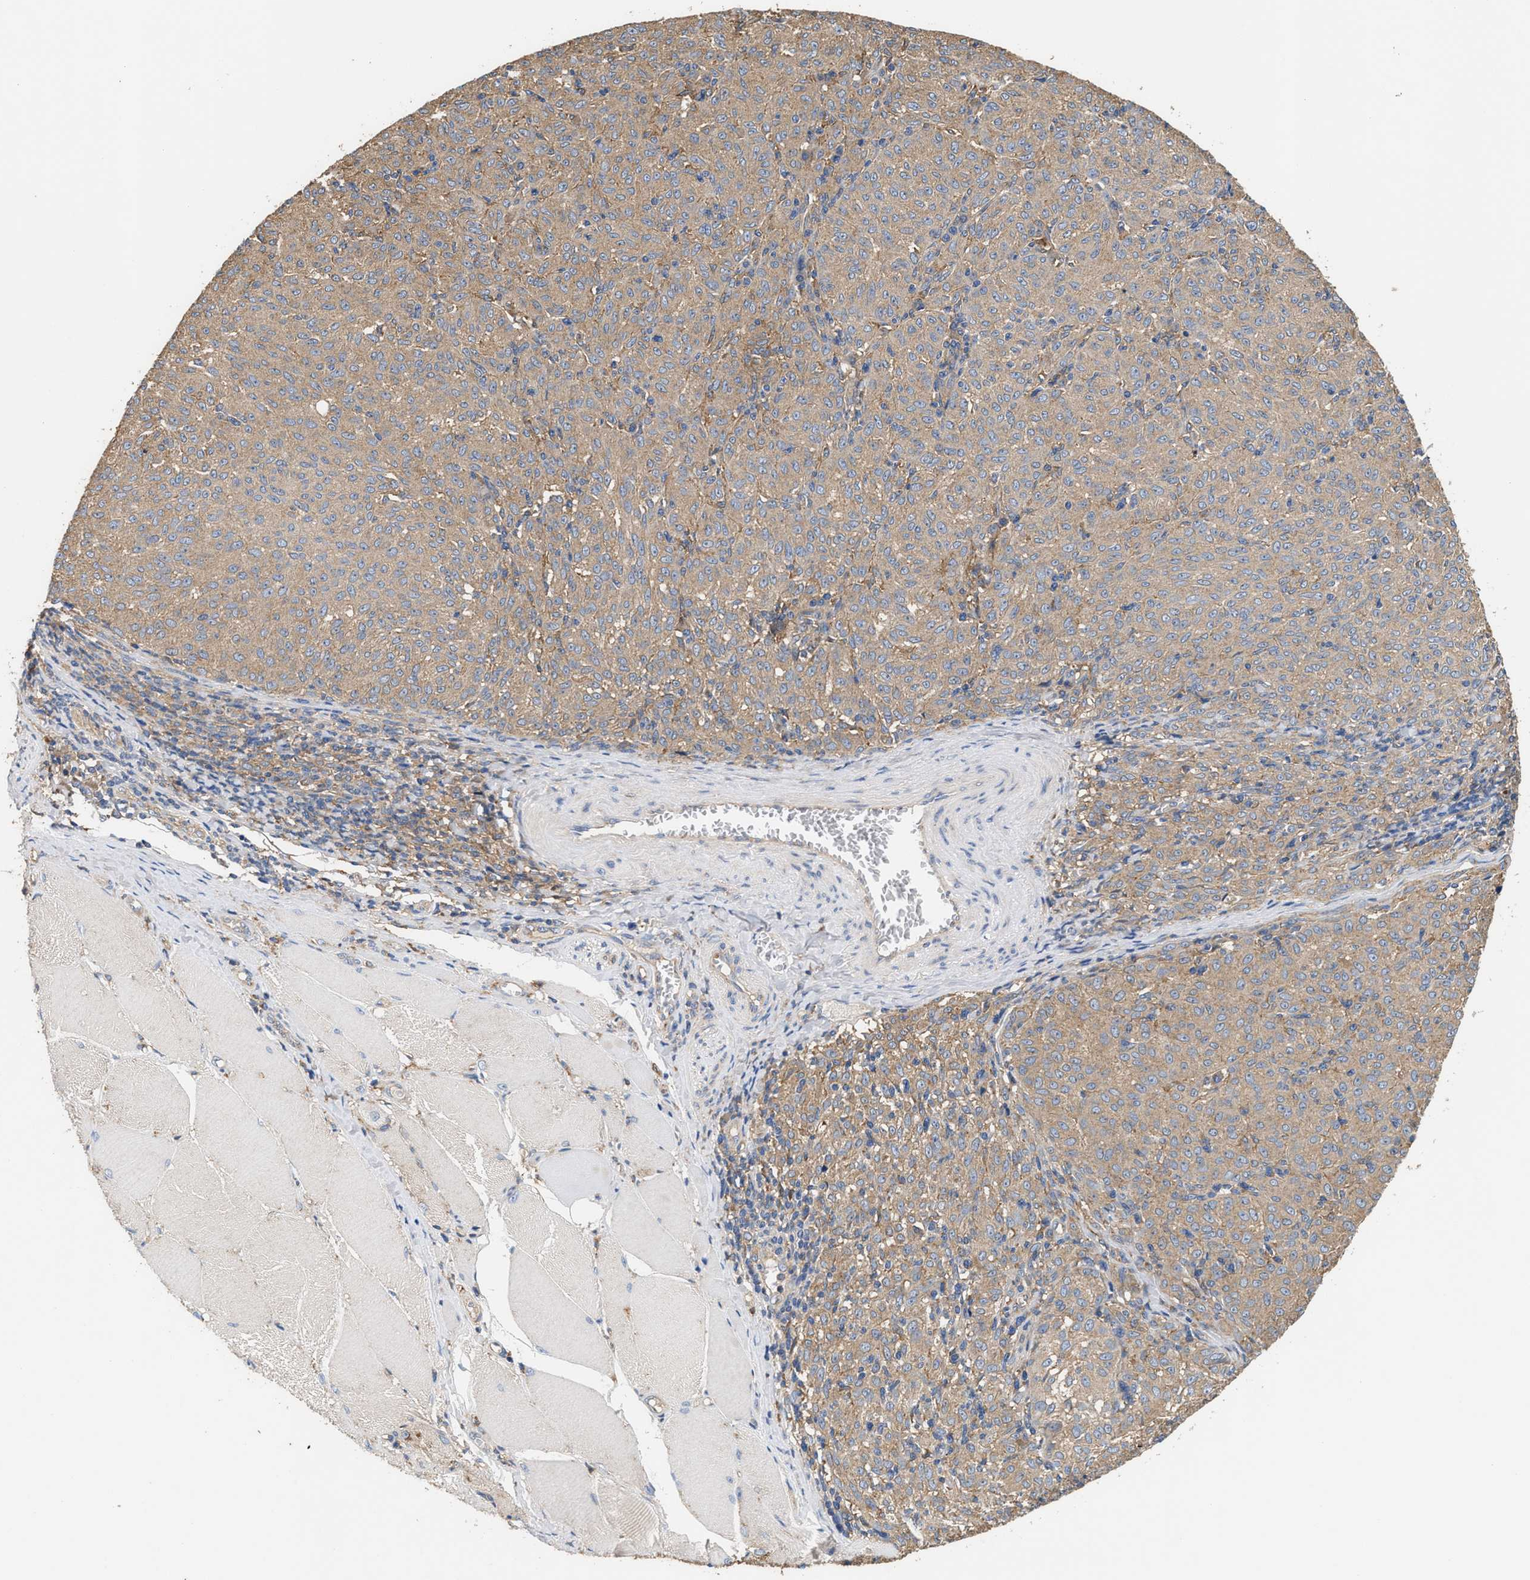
{"staining": {"intensity": "weak", "quantity": ">75%", "location": "cytoplasmic/membranous"}, "tissue": "melanoma", "cell_type": "Tumor cells", "image_type": "cancer", "snomed": [{"axis": "morphology", "description": "Malignant melanoma, NOS"}, {"axis": "topography", "description": "Skin"}], "caption": "DAB (3,3'-diaminobenzidine) immunohistochemical staining of melanoma displays weak cytoplasmic/membranous protein positivity in about >75% of tumor cells.", "gene": "KLB", "patient": {"sex": "female", "age": 72}}